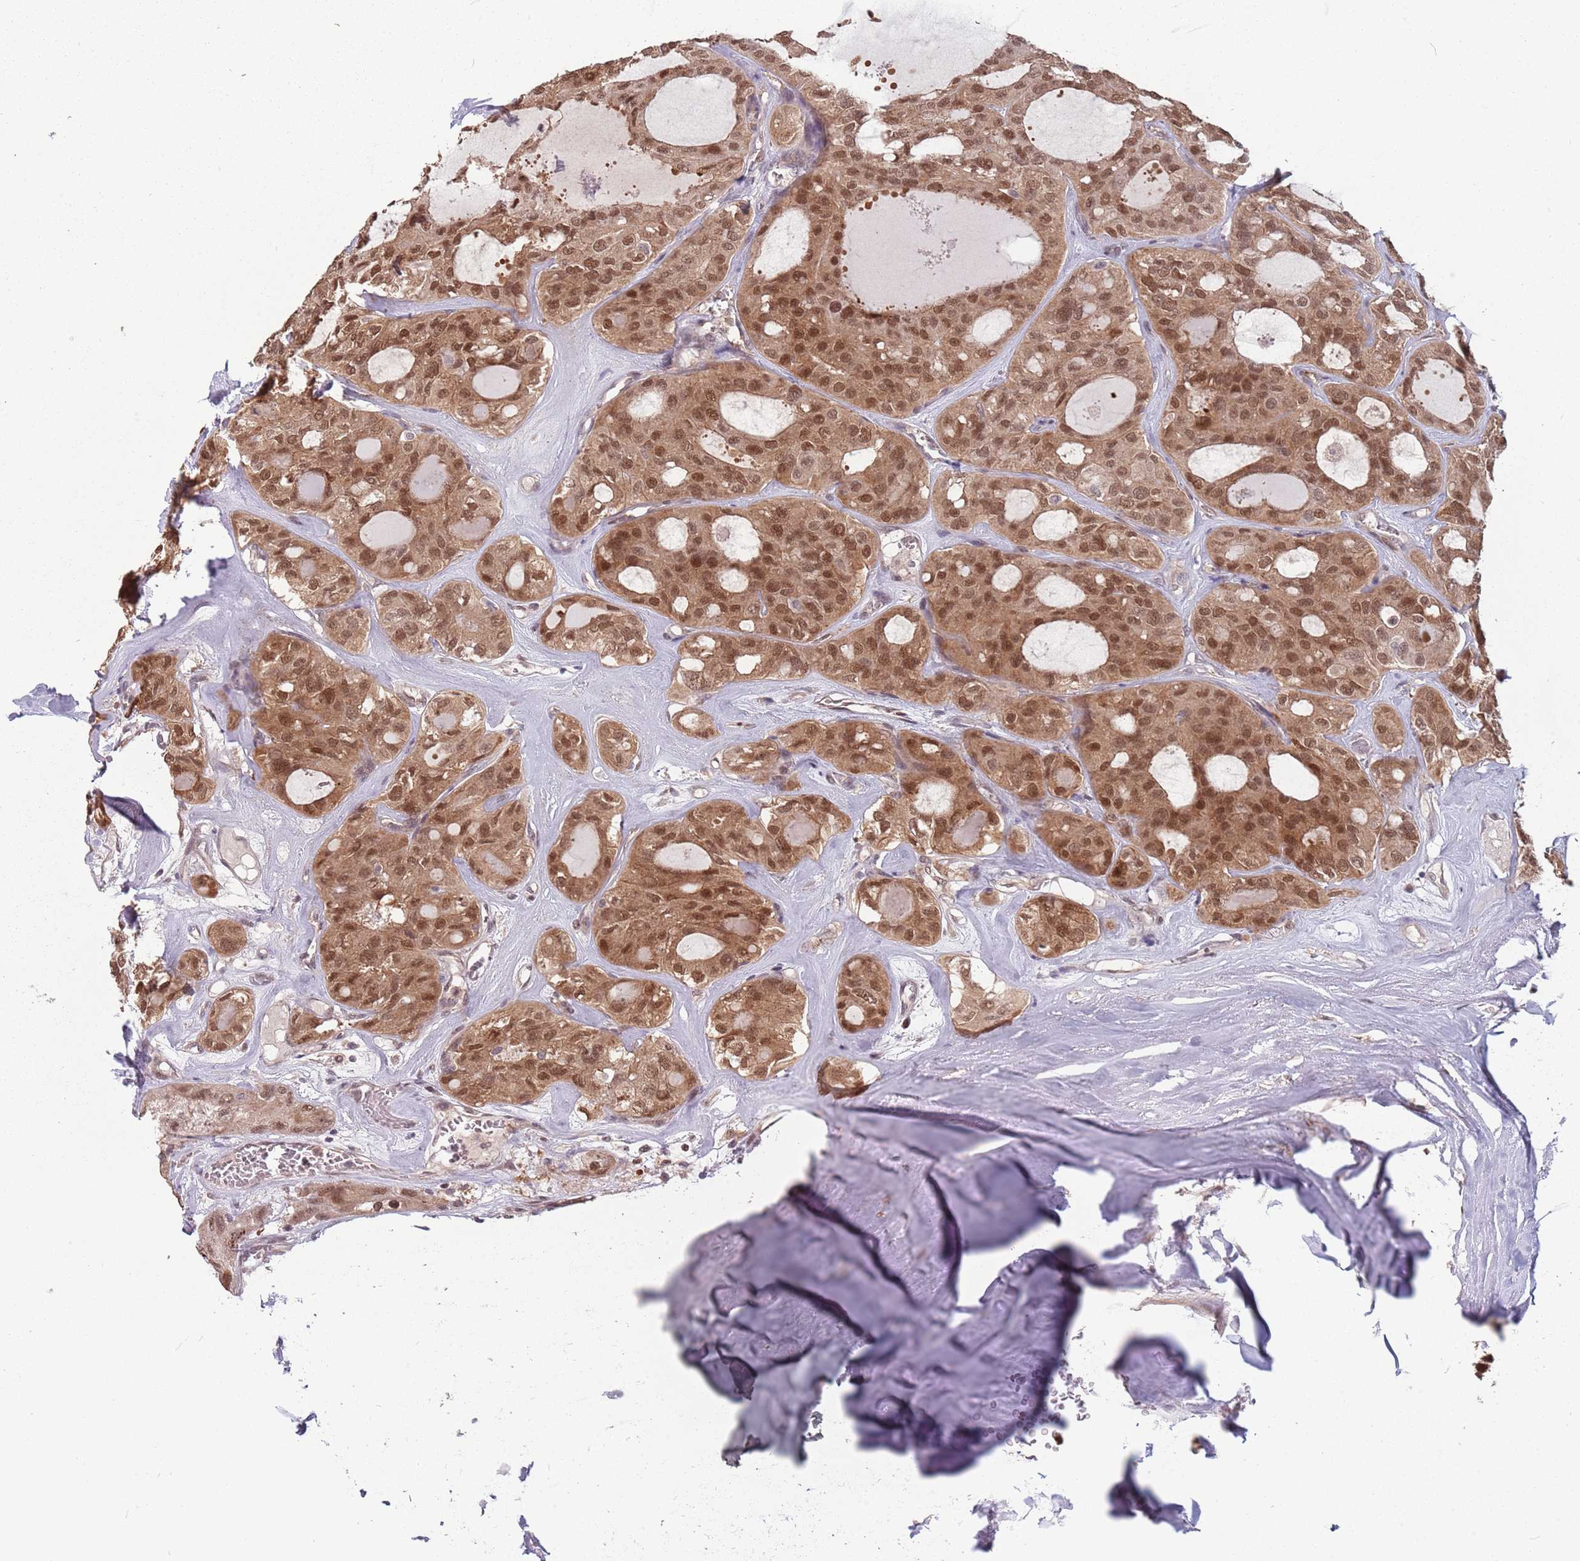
{"staining": {"intensity": "moderate", "quantity": ">75%", "location": "cytoplasmic/membranous,nuclear"}, "tissue": "thyroid cancer", "cell_type": "Tumor cells", "image_type": "cancer", "snomed": [{"axis": "morphology", "description": "Follicular adenoma carcinoma, NOS"}, {"axis": "topography", "description": "Thyroid gland"}], "caption": "A high-resolution photomicrograph shows immunohistochemistry staining of thyroid follicular adenoma carcinoma, which reveals moderate cytoplasmic/membranous and nuclear positivity in about >75% of tumor cells. Nuclei are stained in blue.", "gene": "ZBTB5", "patient": {"sex": "male", "age": 75}}